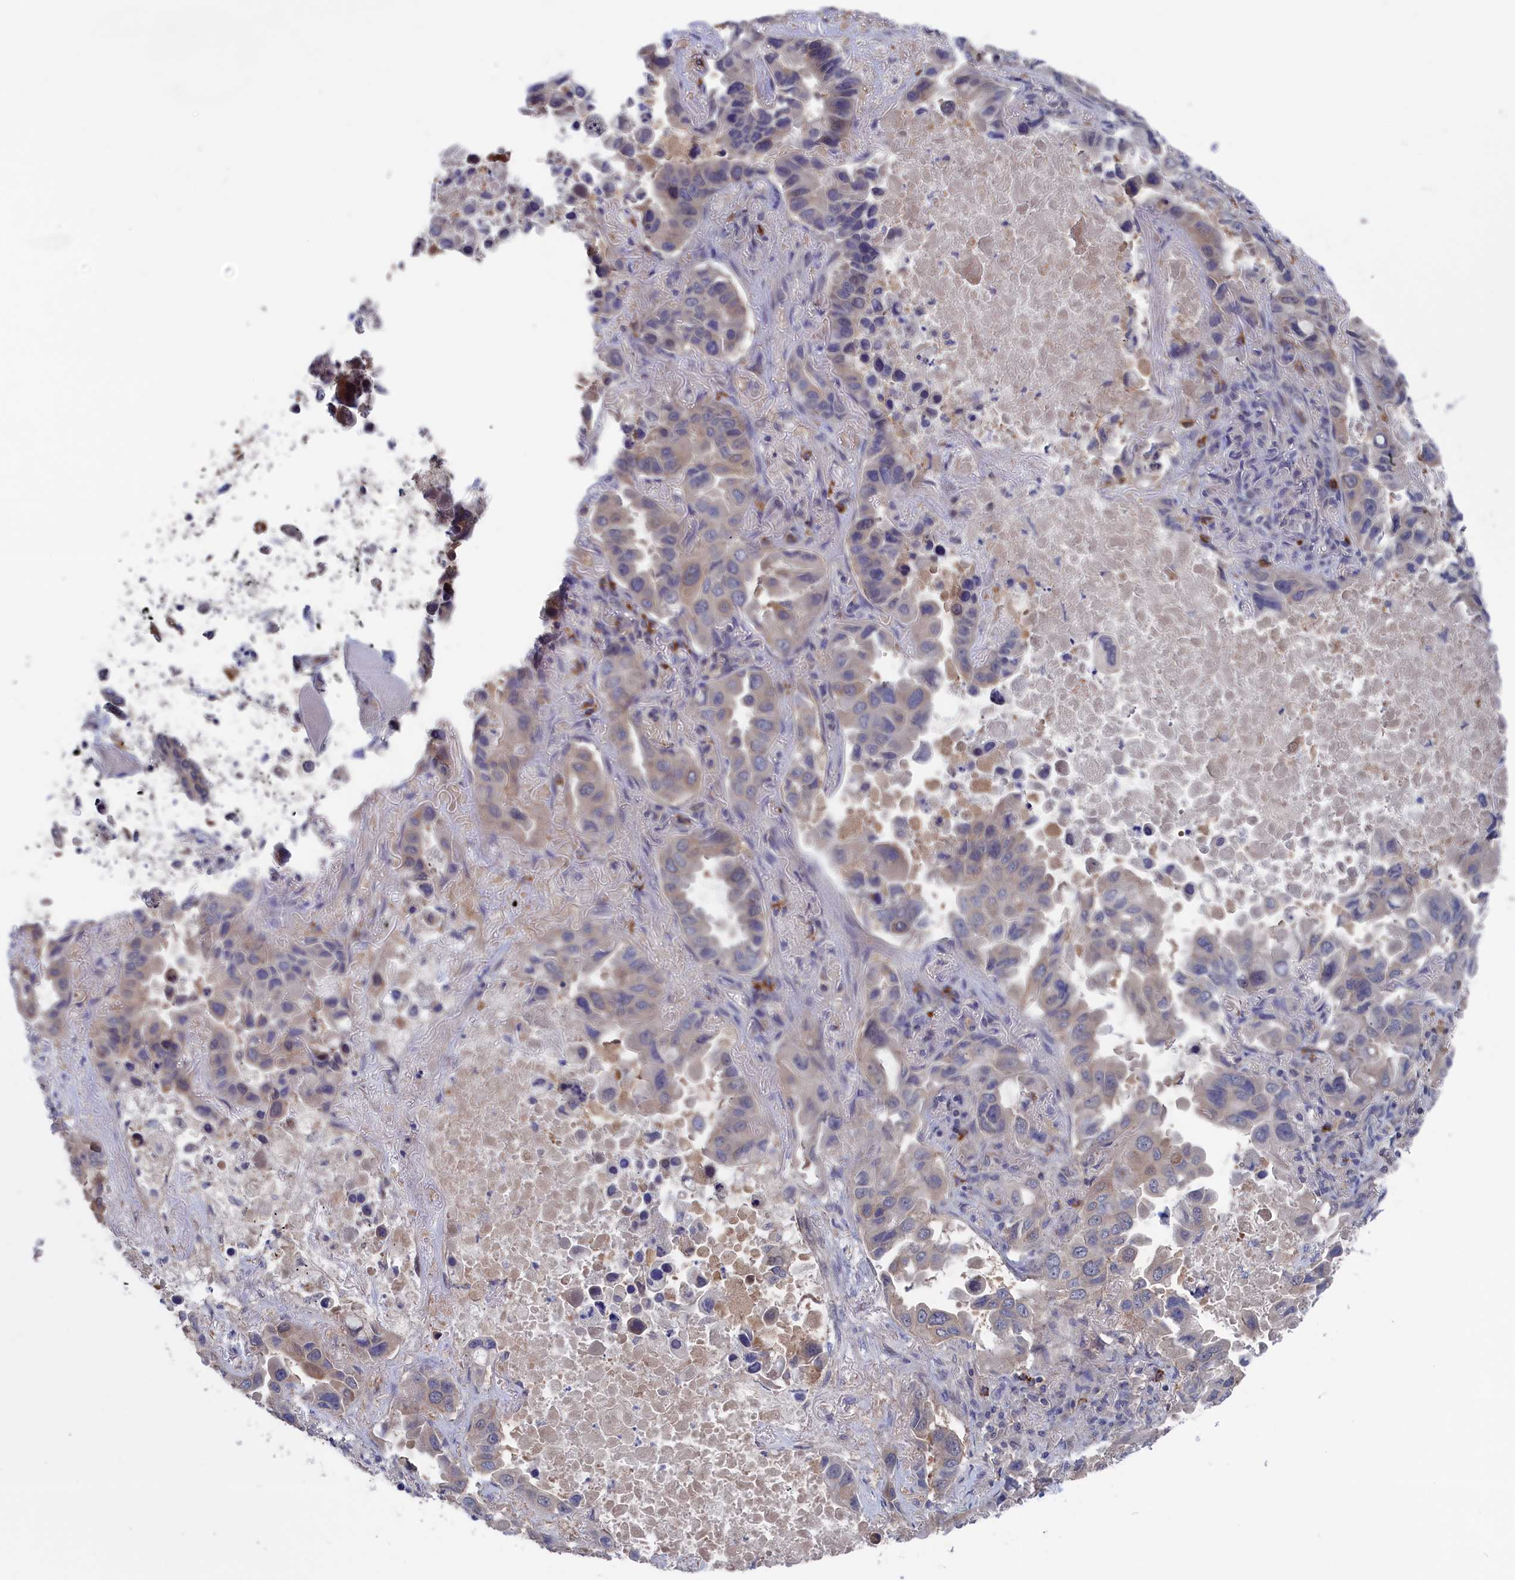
{"staining": {"intensity": "weak", "quantity": "<25%", "location": "cytoplasmic/membranous"}, "tissue": "lung cancer", "cell_type": "Tumor cells", "image_type": "cancer", "snomed": [{"axis": "morphology", "description": "Adenocarcinoma, NOS"}, {"axis": "topography", "description": "Lung"}], "caption": "An immunohistochemistry (IHC) image of adenocarcinoma (lung) is shown. There is no staining in tumor cells of adenocarcinoma (lung). (DAB immunohistochemistry, high magnification).", "gene": "NUTF2", "patient": {"sex": "male", "age": 64}}